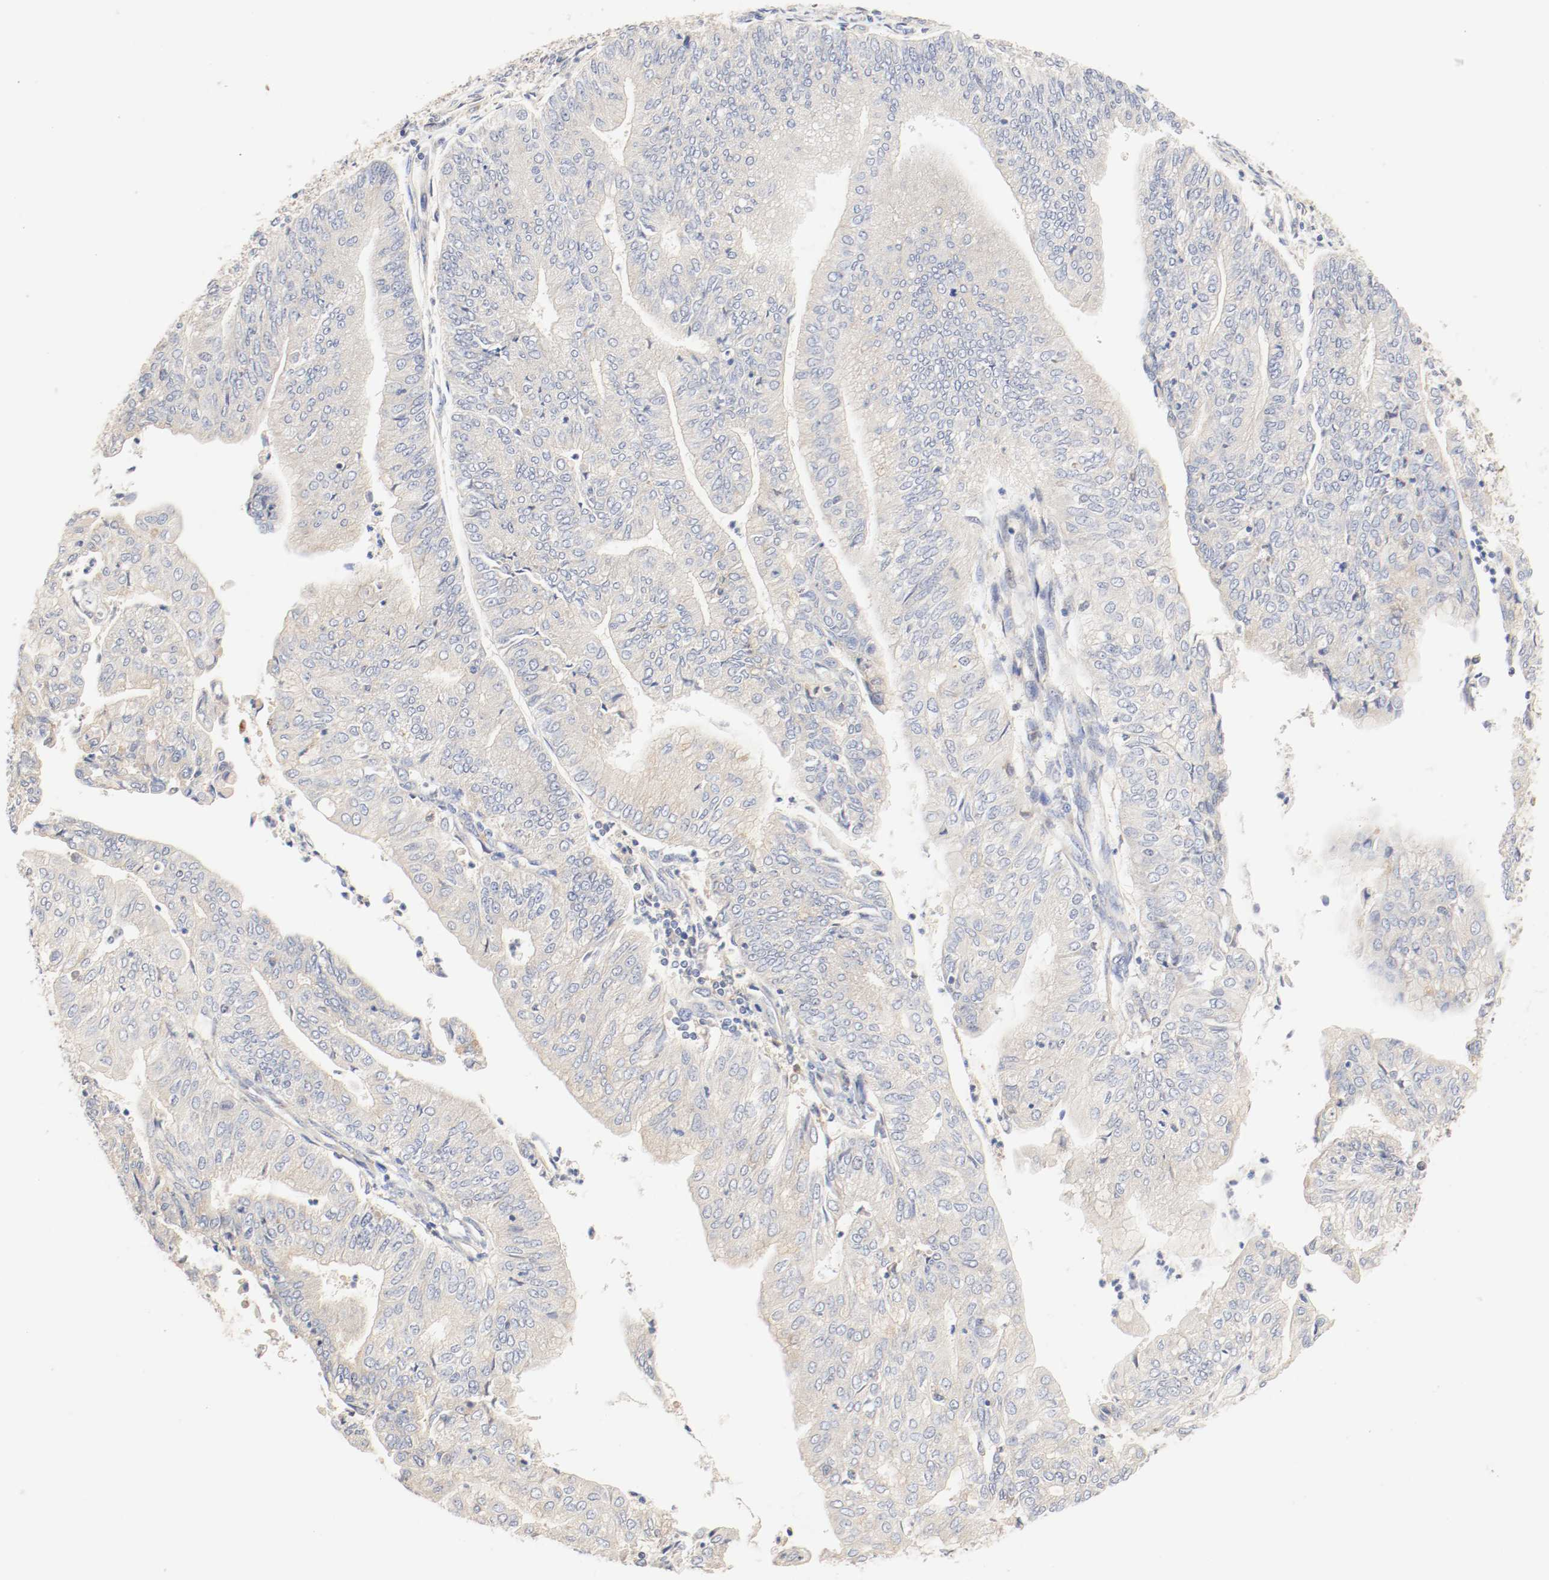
{"staining": {"intensity": "weak", "quantity": "25%-75%", "location": "cytoplasmic/membranous"}, "tissue": "endometrial cancer", "cell_type": "Tumor cells", "image_type": "cancer", "snomed": [{"axis": "morphology", "description": "Adenocarcinoma, NOS"}, {"axis": "topography", "description": "Endometrium"}], "caption": "Endometrial cancer tissue reveals weak cytoplasmic/membranous staining in approximately 25%-75% of tumor cells", "gene": "GIT1", "patient": {"sex": "female", "age": 59}}